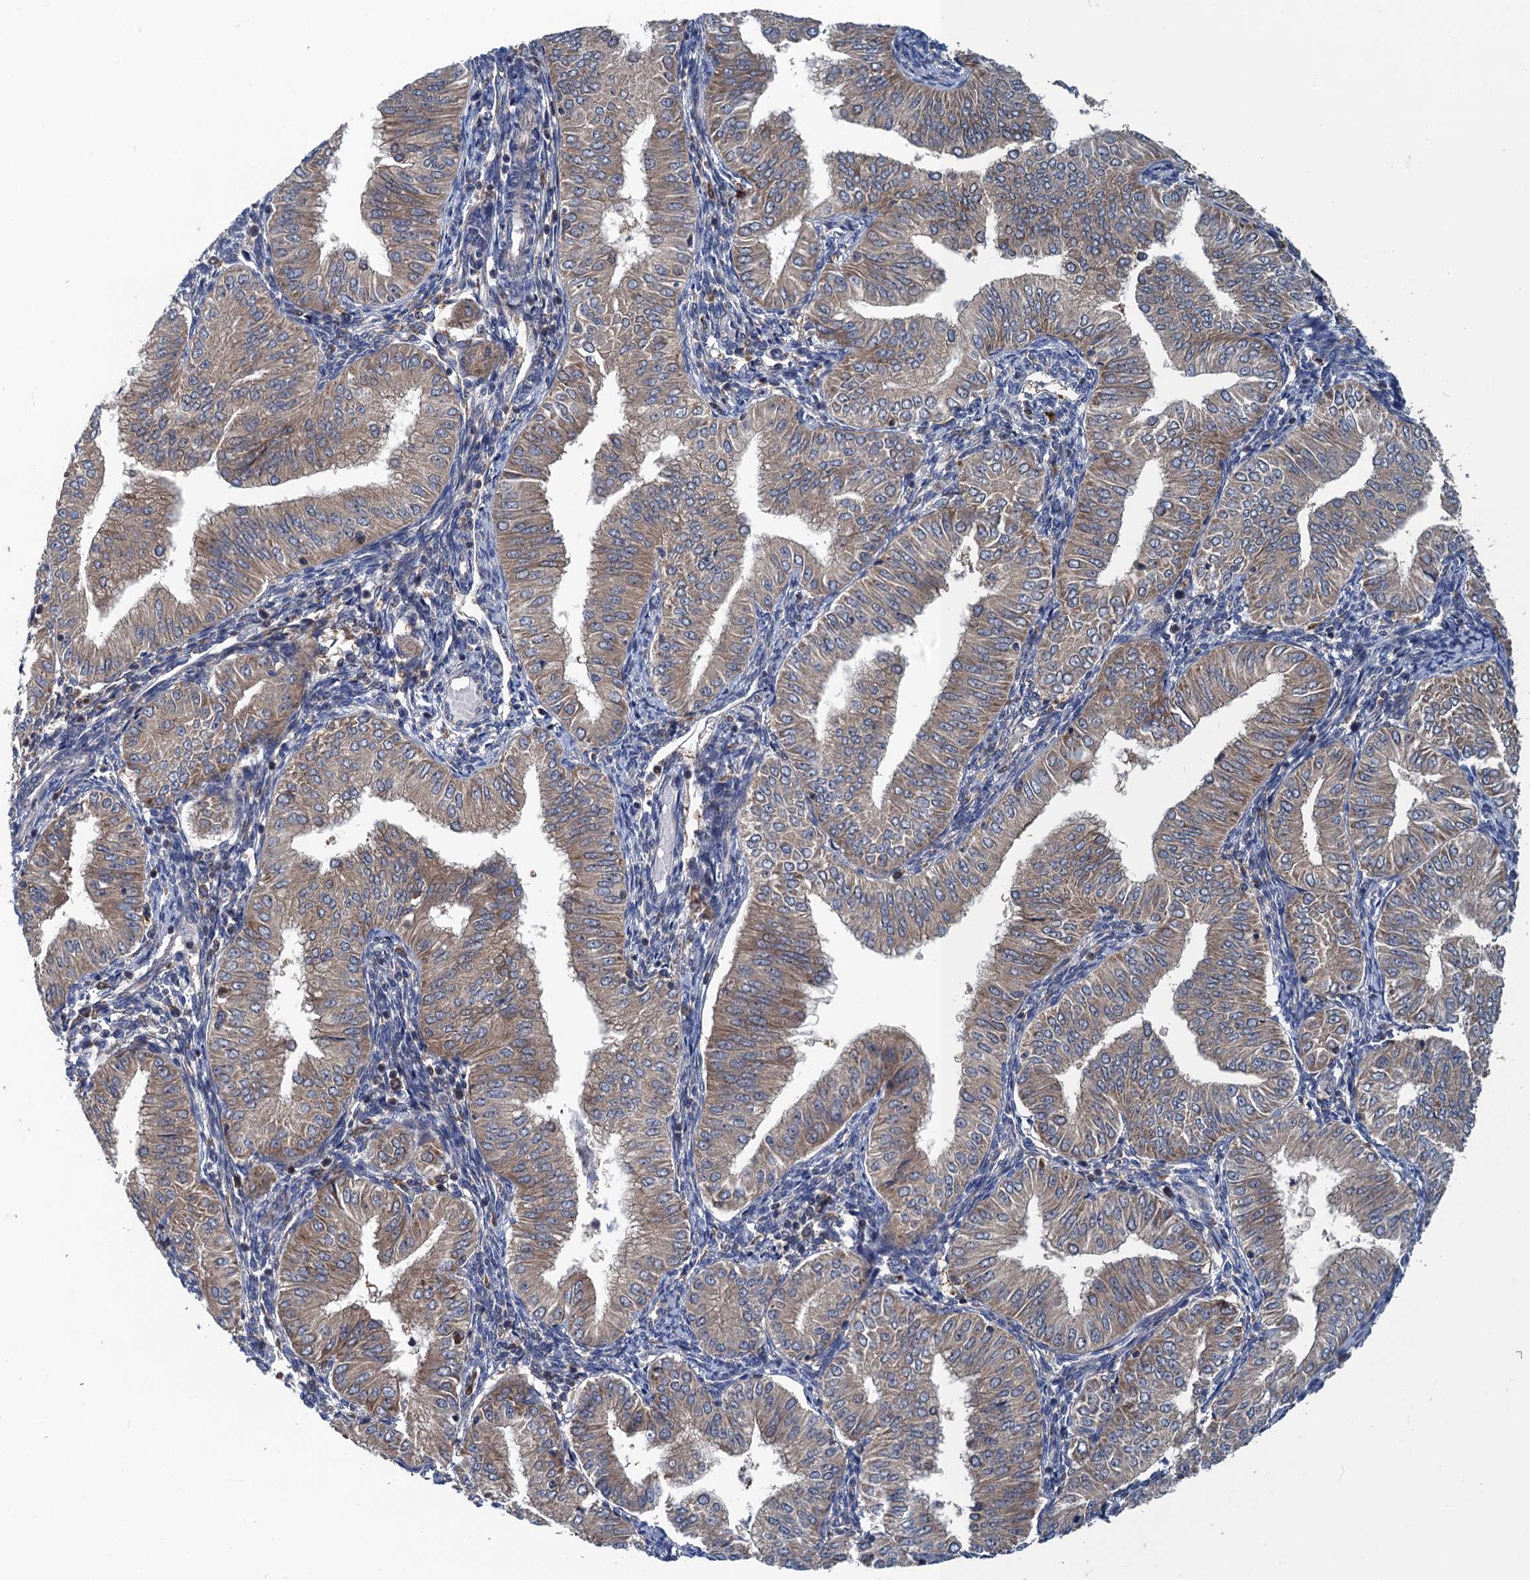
{"staining": {"intensity": "weak", "quantity": ">75%", "location": "cytoplasmic/membranous"}, "tissue": "endometrial cancer", "cell_type": "Tumor cells", "image_type": "cancer", "snomed": [{"axis": "morphology", "description": "Normal tissue, NOS"}, {"axis": "morphology", "description": "Adenocarcinoma, NOS"}, {"axis": "topography", "description": "Endometrium"}], "caption": "High-power microscopy captured an immunohistochemistry (IHC) micrograph of endometrial cancer (adenocarcinoma), revealing weak cytoplasmic/membranous positivity in about >75% of tumor cells.", "gene": "CNTN5", "patient": {"sex": "female", "age": 53}}